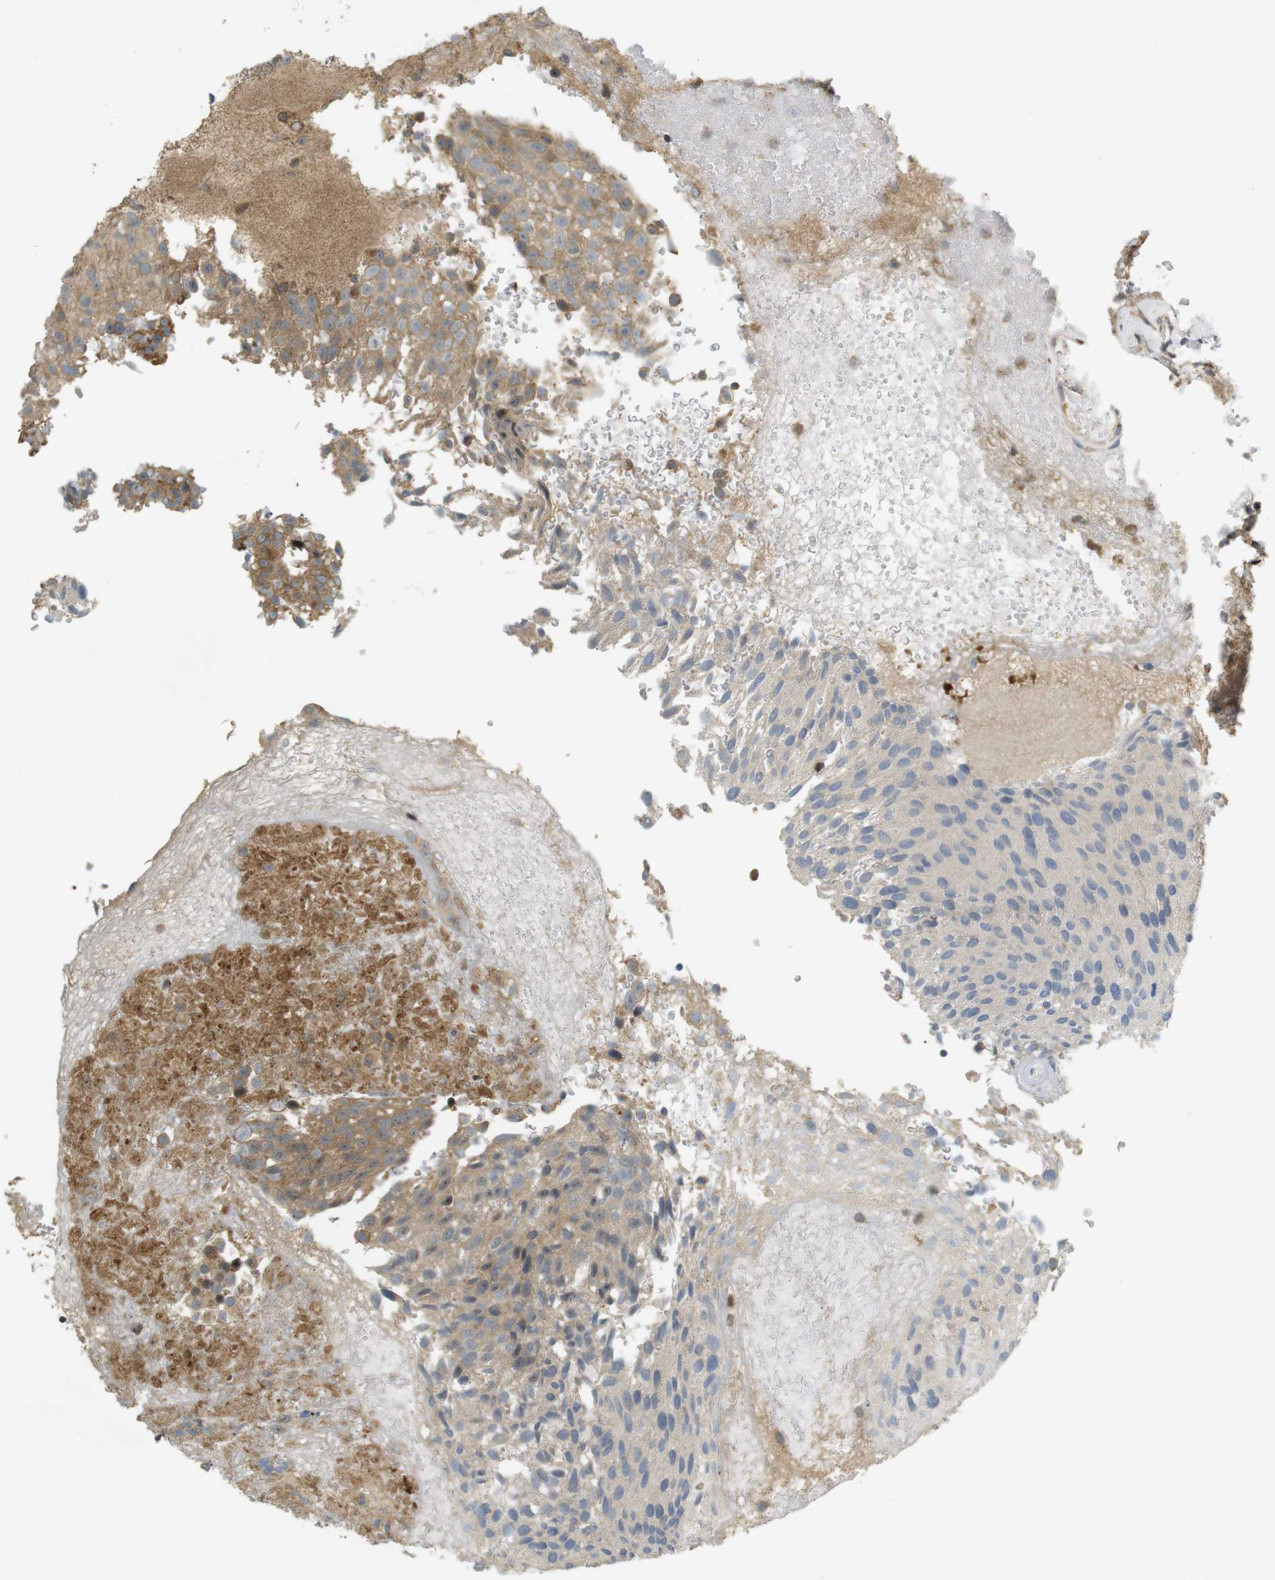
{"staining": {"intensity": "moderate", "quantity": ">75%", "location": "cytoplasmic/membranous,nuclear"}, "tissue": "urothelial cancer", "cell_type": "Tumor cells", "image_type": "cancer", "snomed": [{"axis": "morphology", "description": "Urothelial carcinoma, Low grade"}, {"axis": "topography", "description": "Urinary bladder"}], "caption": "Low-grade urothelial carcinoma stained with a protein marker demonstrates moderate staining in tumor cells.", "gene": "TMX3", "patient": {"sex": "male", "age": 78}}